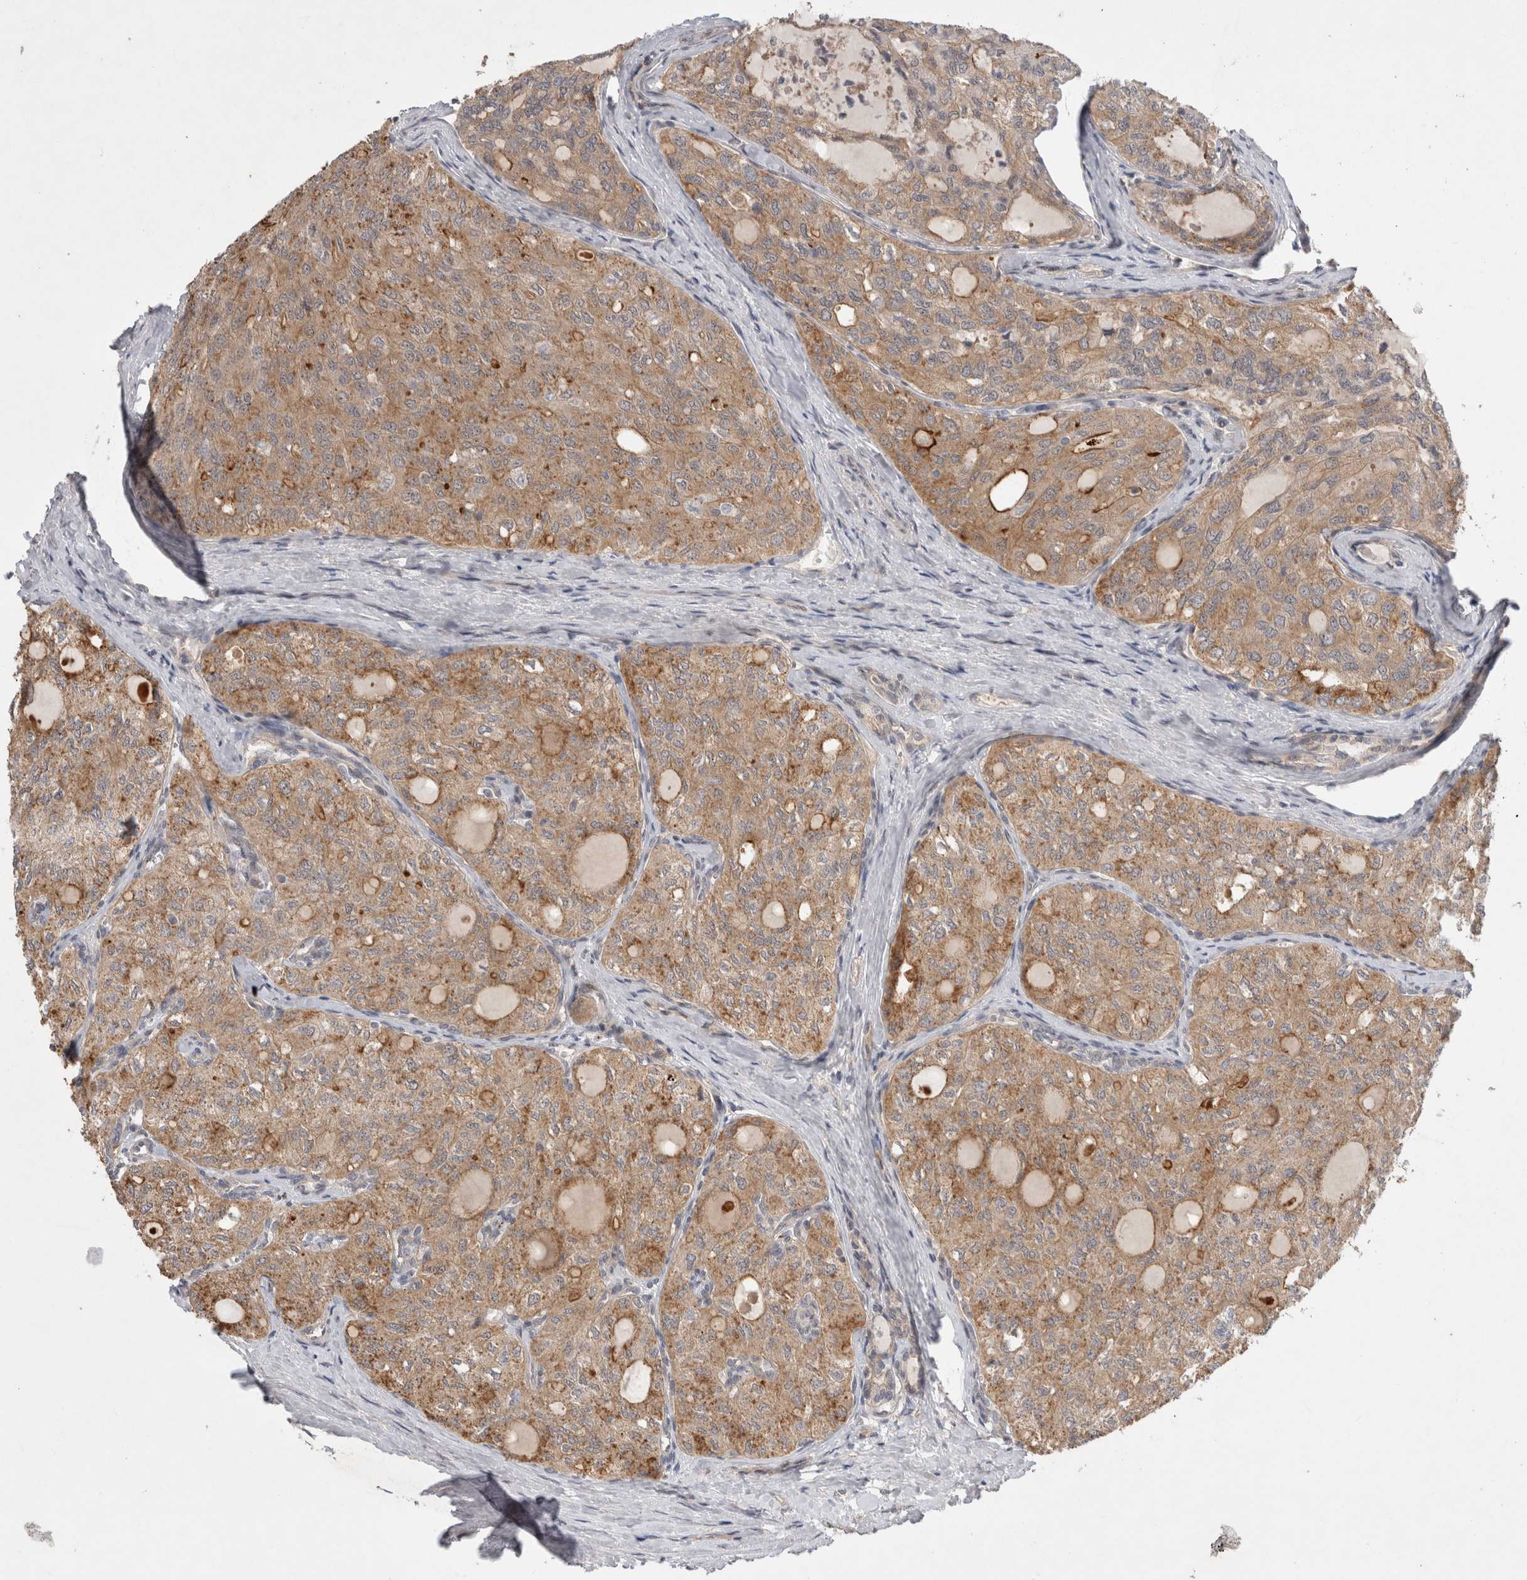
{"staining": {"intensity": "moderate", "quantity": ">75%", "location": "cytoplasmic/membranous"}, "tissue": "thyroid cancer", "cell_type": "Tumor cells", "image_type": "cancer", "snomed": [{"axis": "morphology", "description": "Follicular adenoma carcinoma, NOS"}, {"axis": "topography", "description": "Thyroid gland"}], "caption": "IHC of human thyroid cancer (follicular adenoma carcinoma) shows medium levels of moderate cytoplasmic/membranous expression in about >75% of tumor cells.", "gene": "CERS3", "patient": {"sex": "male", "age": 75}}